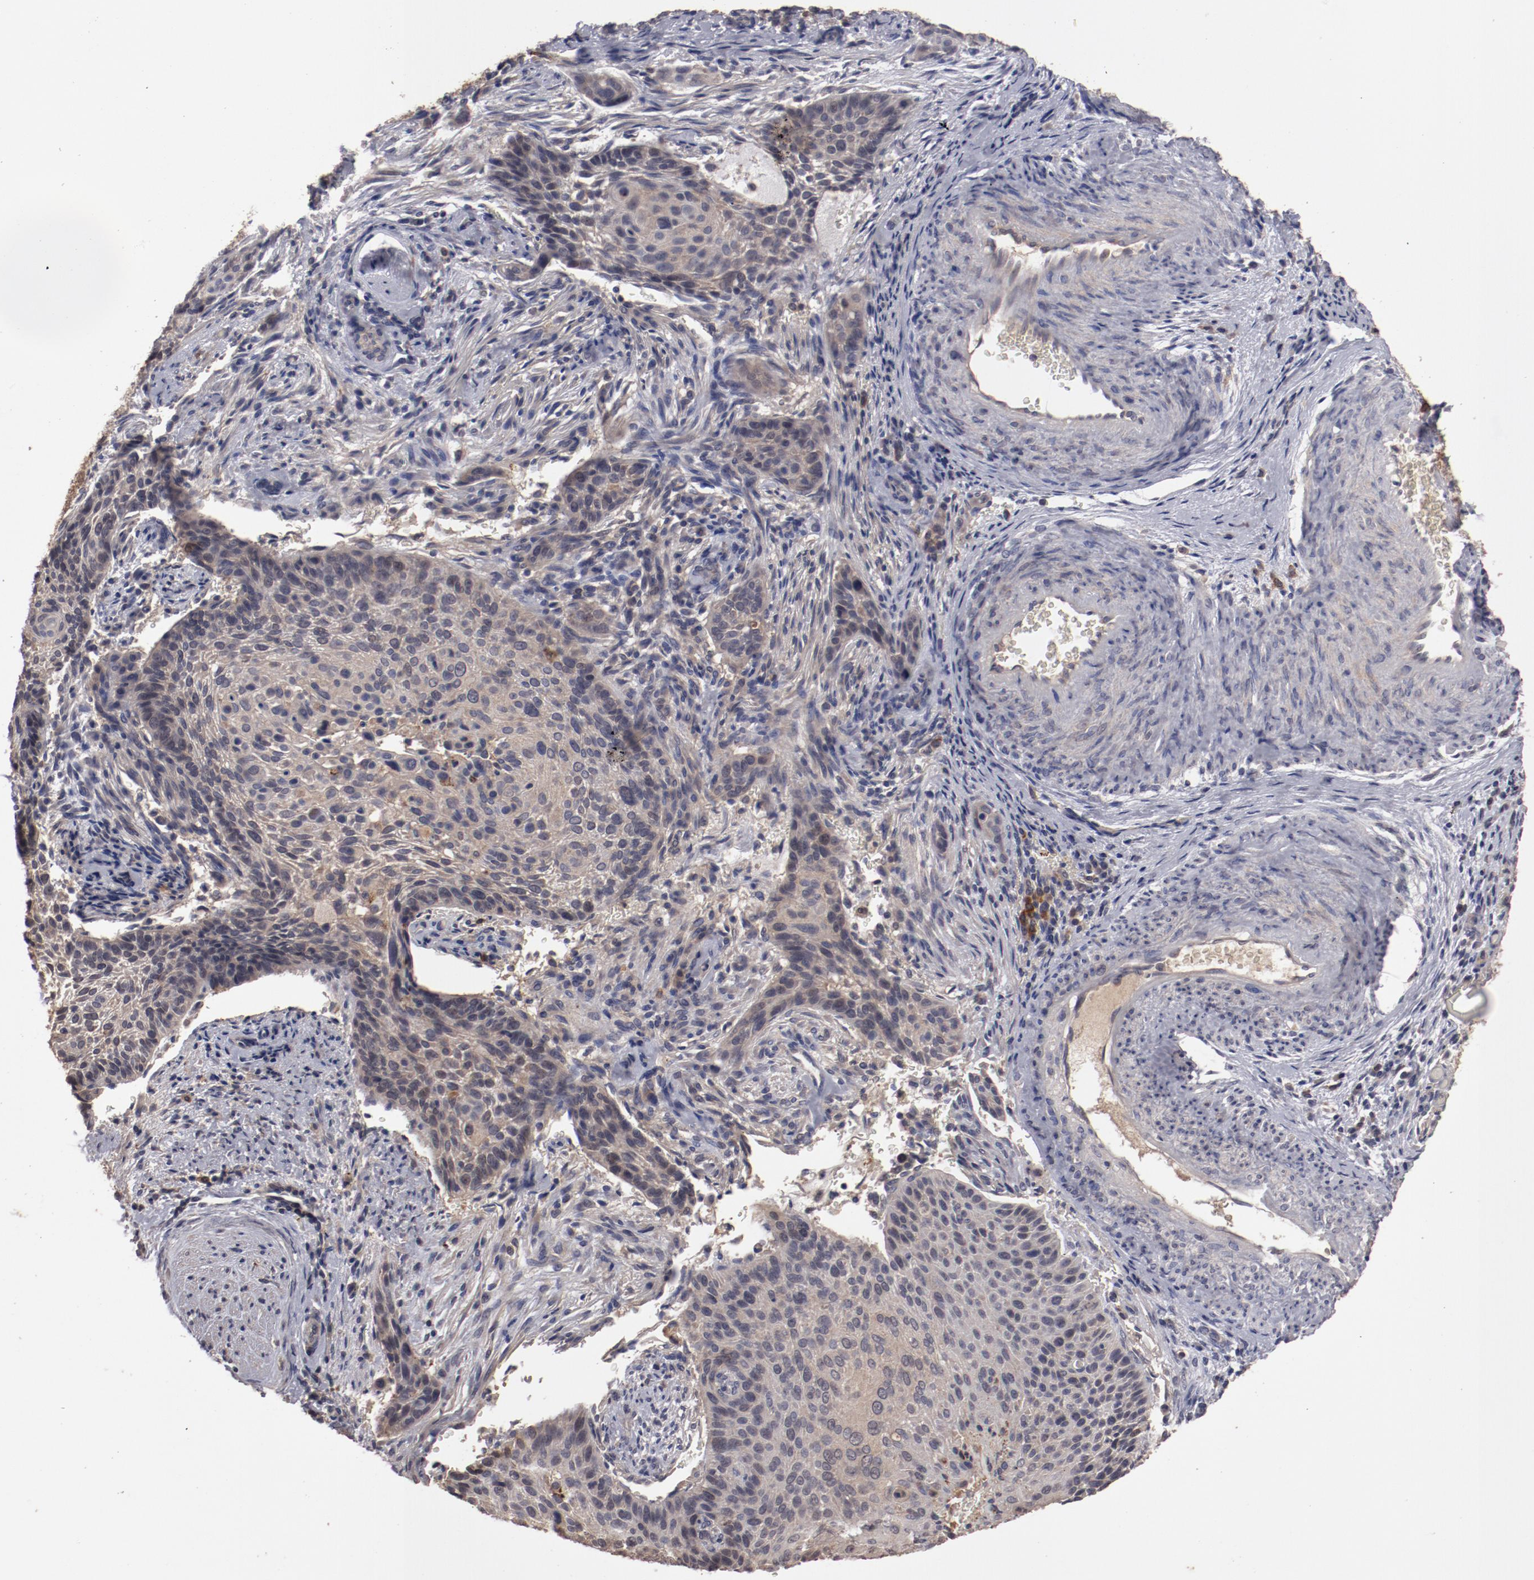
{"staining": {"intensity": "moderate", "quantity": "<25%", "location": "cytoplasmic/membranous"}, "tissue": "cervical cancer", "cell_type": "Tumor cells", "image_type": "cancer", "snomed": [{"axis": "morphology", "description": "Squamous cell carcinoma, NOS"}, {"axis": "topography", "description": "Cervix"}], "caption": "IHC photomicrograph of cervical cancer (squamous cell carcinoma) stained for a protein (brown), which exhibits low levels of moderate cytoplasmic/membranous staining in approximately <25% of tumor cells.", "gene": "LRRC75B", "patient": {"sex": "female", "age": 33}}